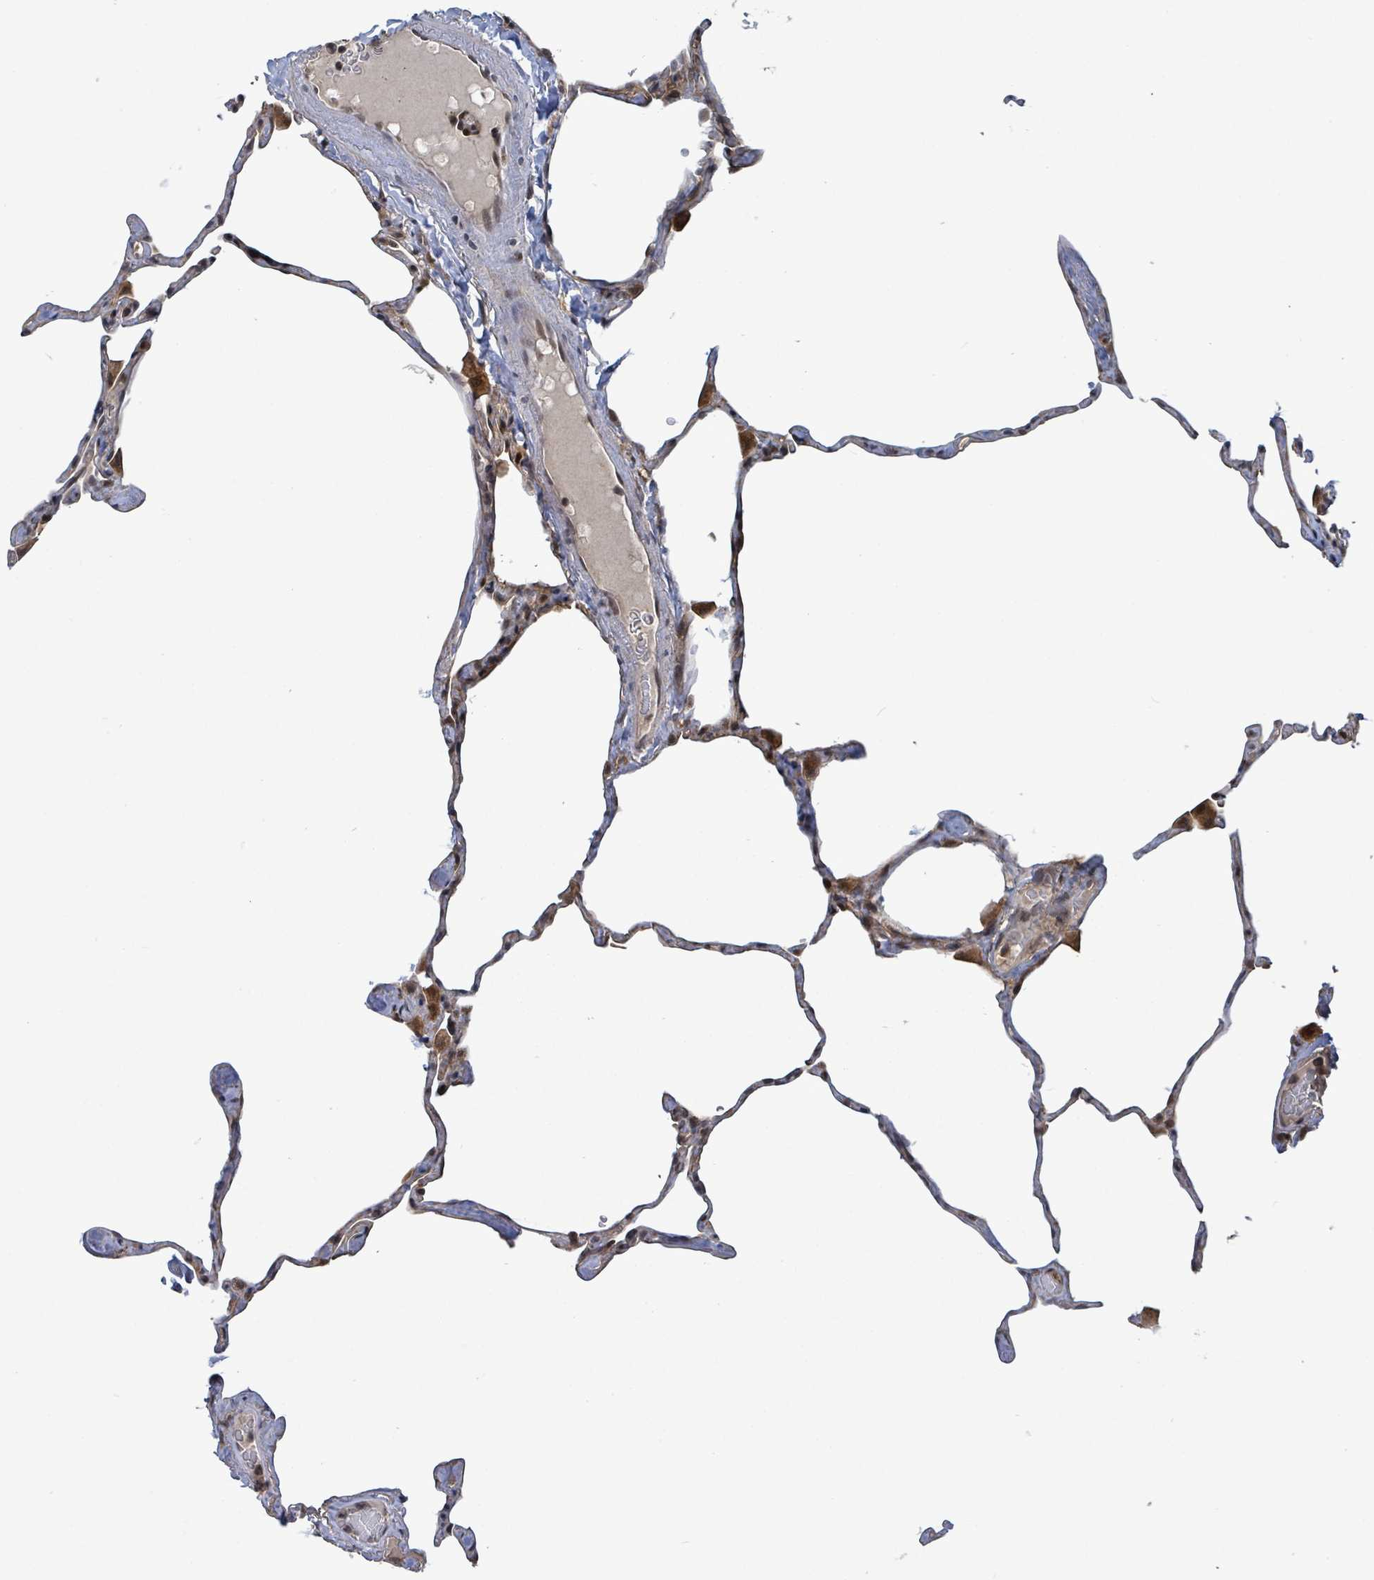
{"staining": {"intensity": "moderate", "quantity": "25%-75%", "location": "cytoplasmic/membranous,nuclear"}, "tissue": "lung", "cell_type": "Alveolar cells", "image_type": "normal", "snomed": [{"axis": "morphology", "description": "Normal tissue, NOS"}, {"axis": "topography", "description": "Lung"}], "caption": "Protein staining exhibits moderate cytoplasmic/membranous,nuclear expression in about 25%-75% of alveolar cells in unremarkable lung. (Brightfield microscopy of DAB IHC at high magnification).", "gene": "FBXO6", "patient": {"sex": "male", "age": 65}}